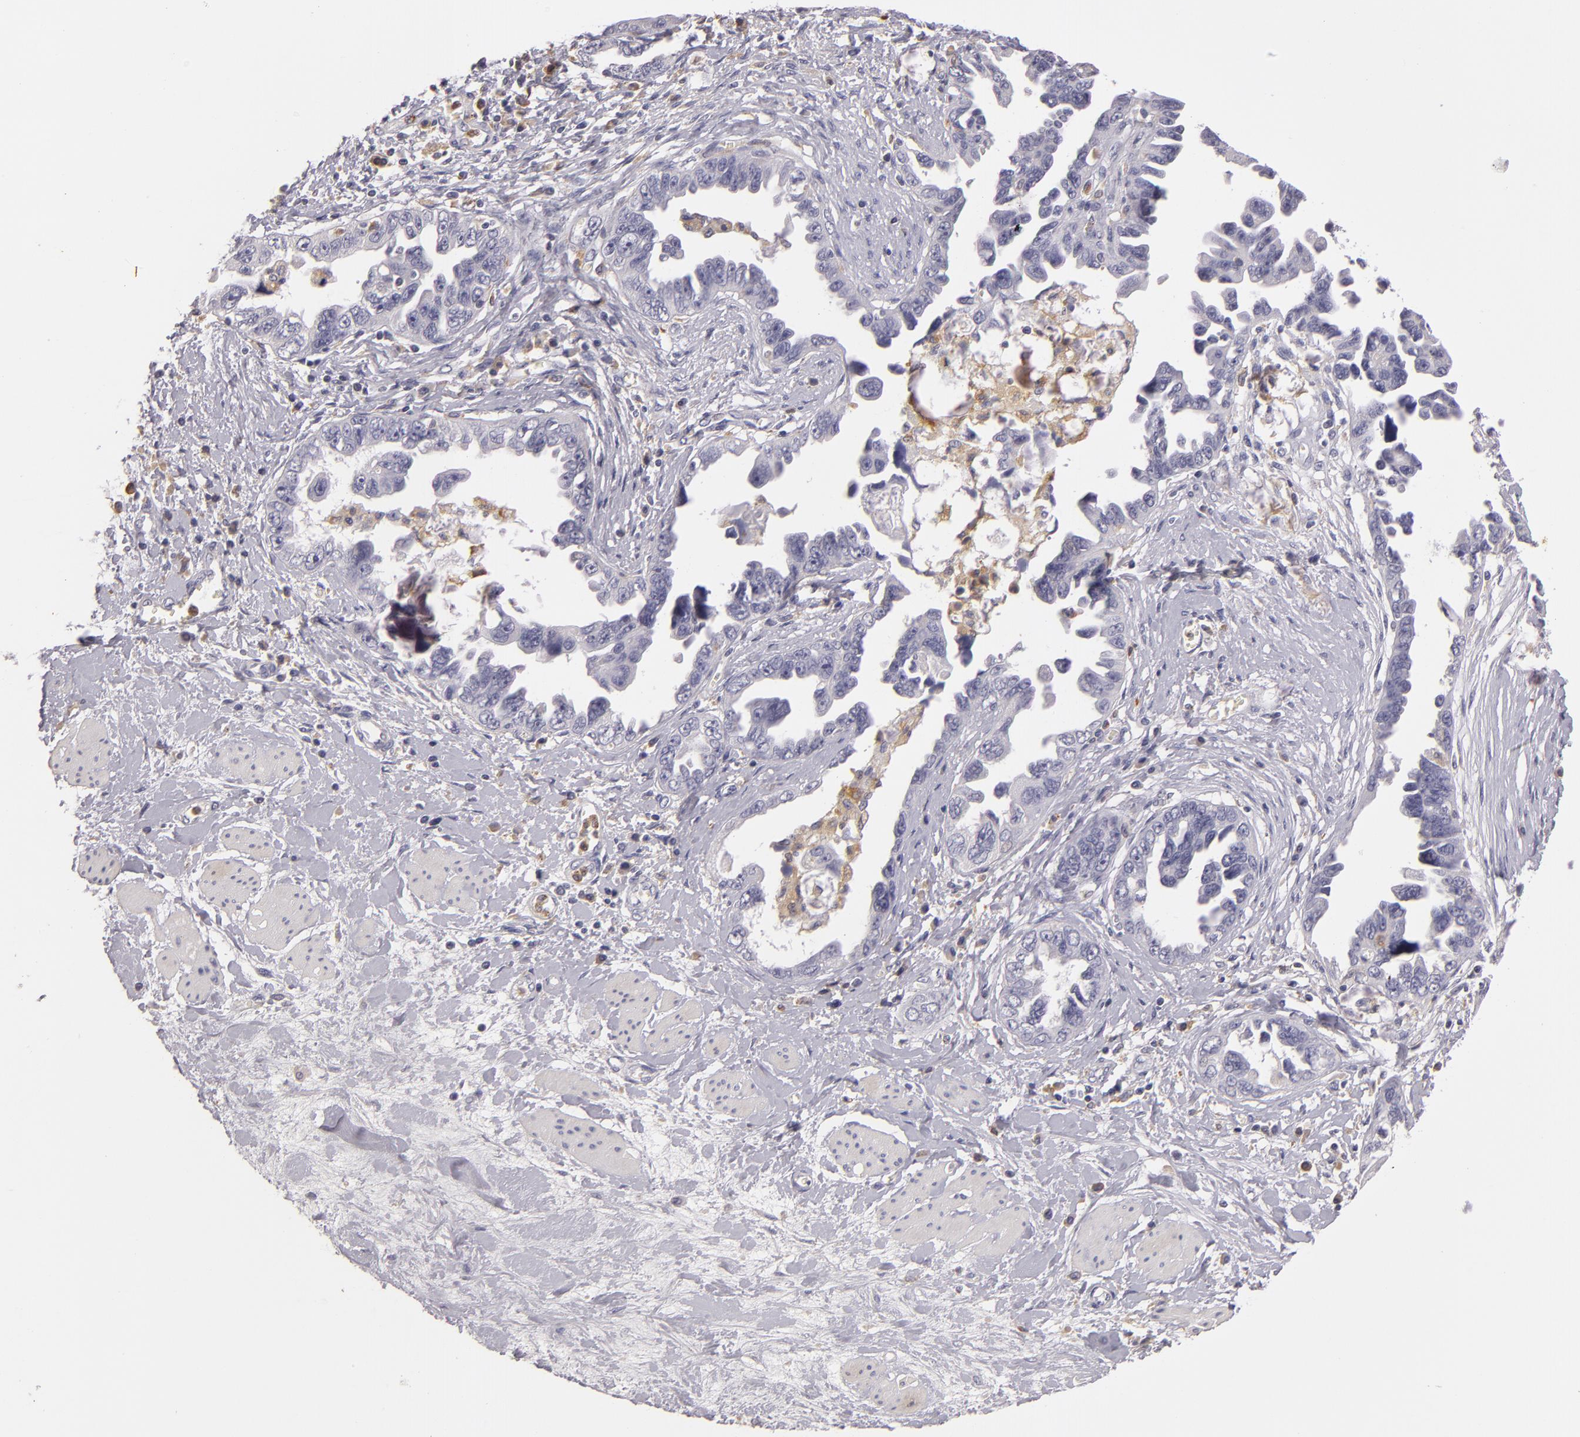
{"staining": {"intensity": "negative", "quantity": "none", "location": "none"}, "tissue": "ovarian cancer", "cell_type": "Tumor cells", "image_type": "cancer", "snomed": [{"axis": "morphology", "description": "Cystadenocarcinoma, serous, NOS"}, {"axis": "topography", "description": "Ovary"}], "caption": "Ovarian cancer was stained to show a protein in brown. There is no significant staining in tumor cells.", "gene": "TLR8", "patient": {"sex": "female", "age": 63}}